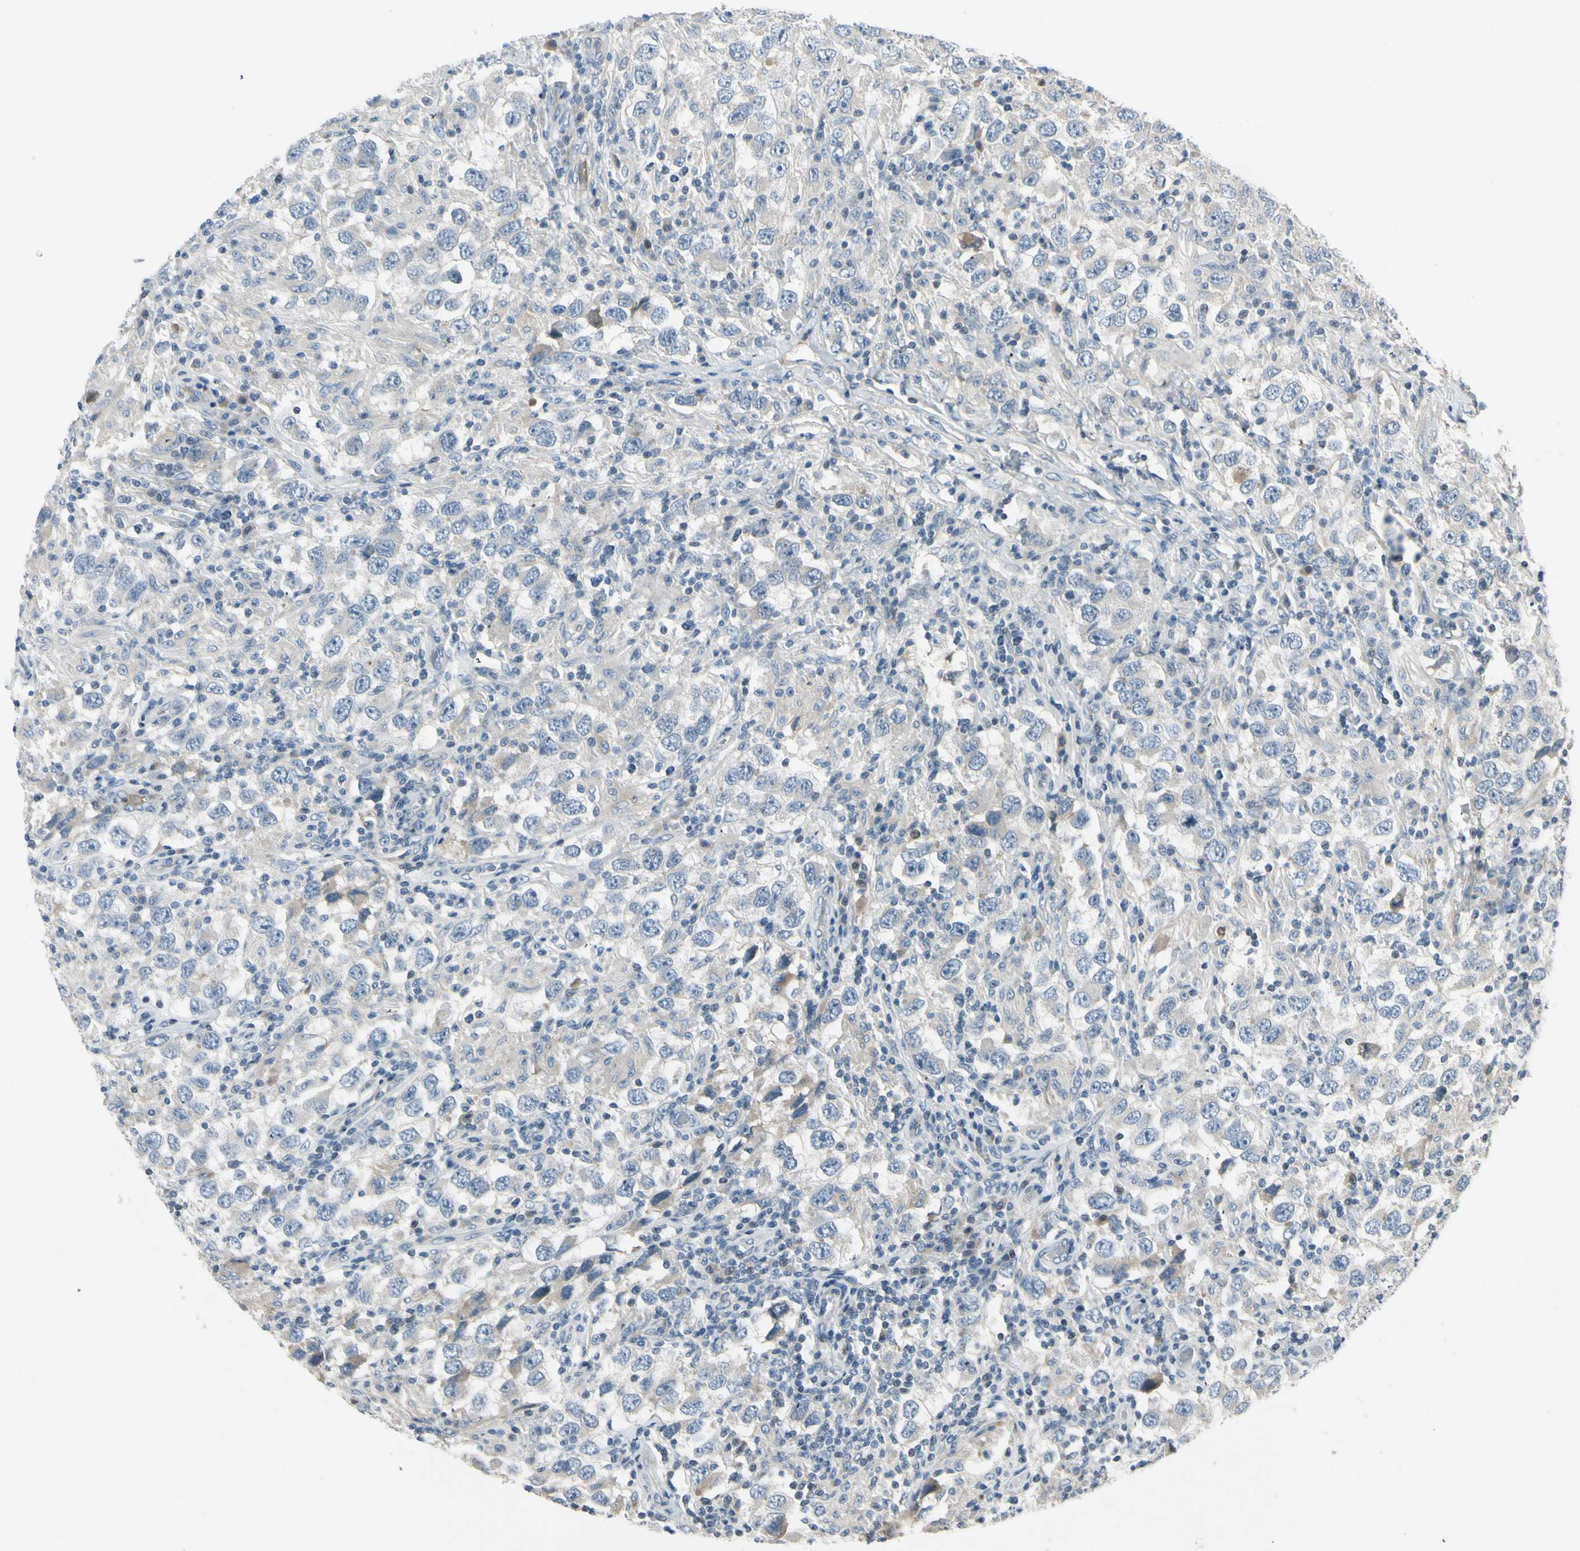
{"staining": {"intensity": "negative", "quantity": "none", "location": "none"}, "tissue": "testis cancer", "cell_type": "Tumor cells", "image_type": "cancer", "snomed": [{"axis": "morphology", "description": "Carcinoma, Embryonal, NOS"}, {"axis": "topography", "description": "Testis"}], "caption": "A photomicrograph of testis embryonal carcinoma stained for a protein exhibits no brown staining in tumor cells.", "gene": "ICAM5", "patient": {"sex": "male", "age": 21}}